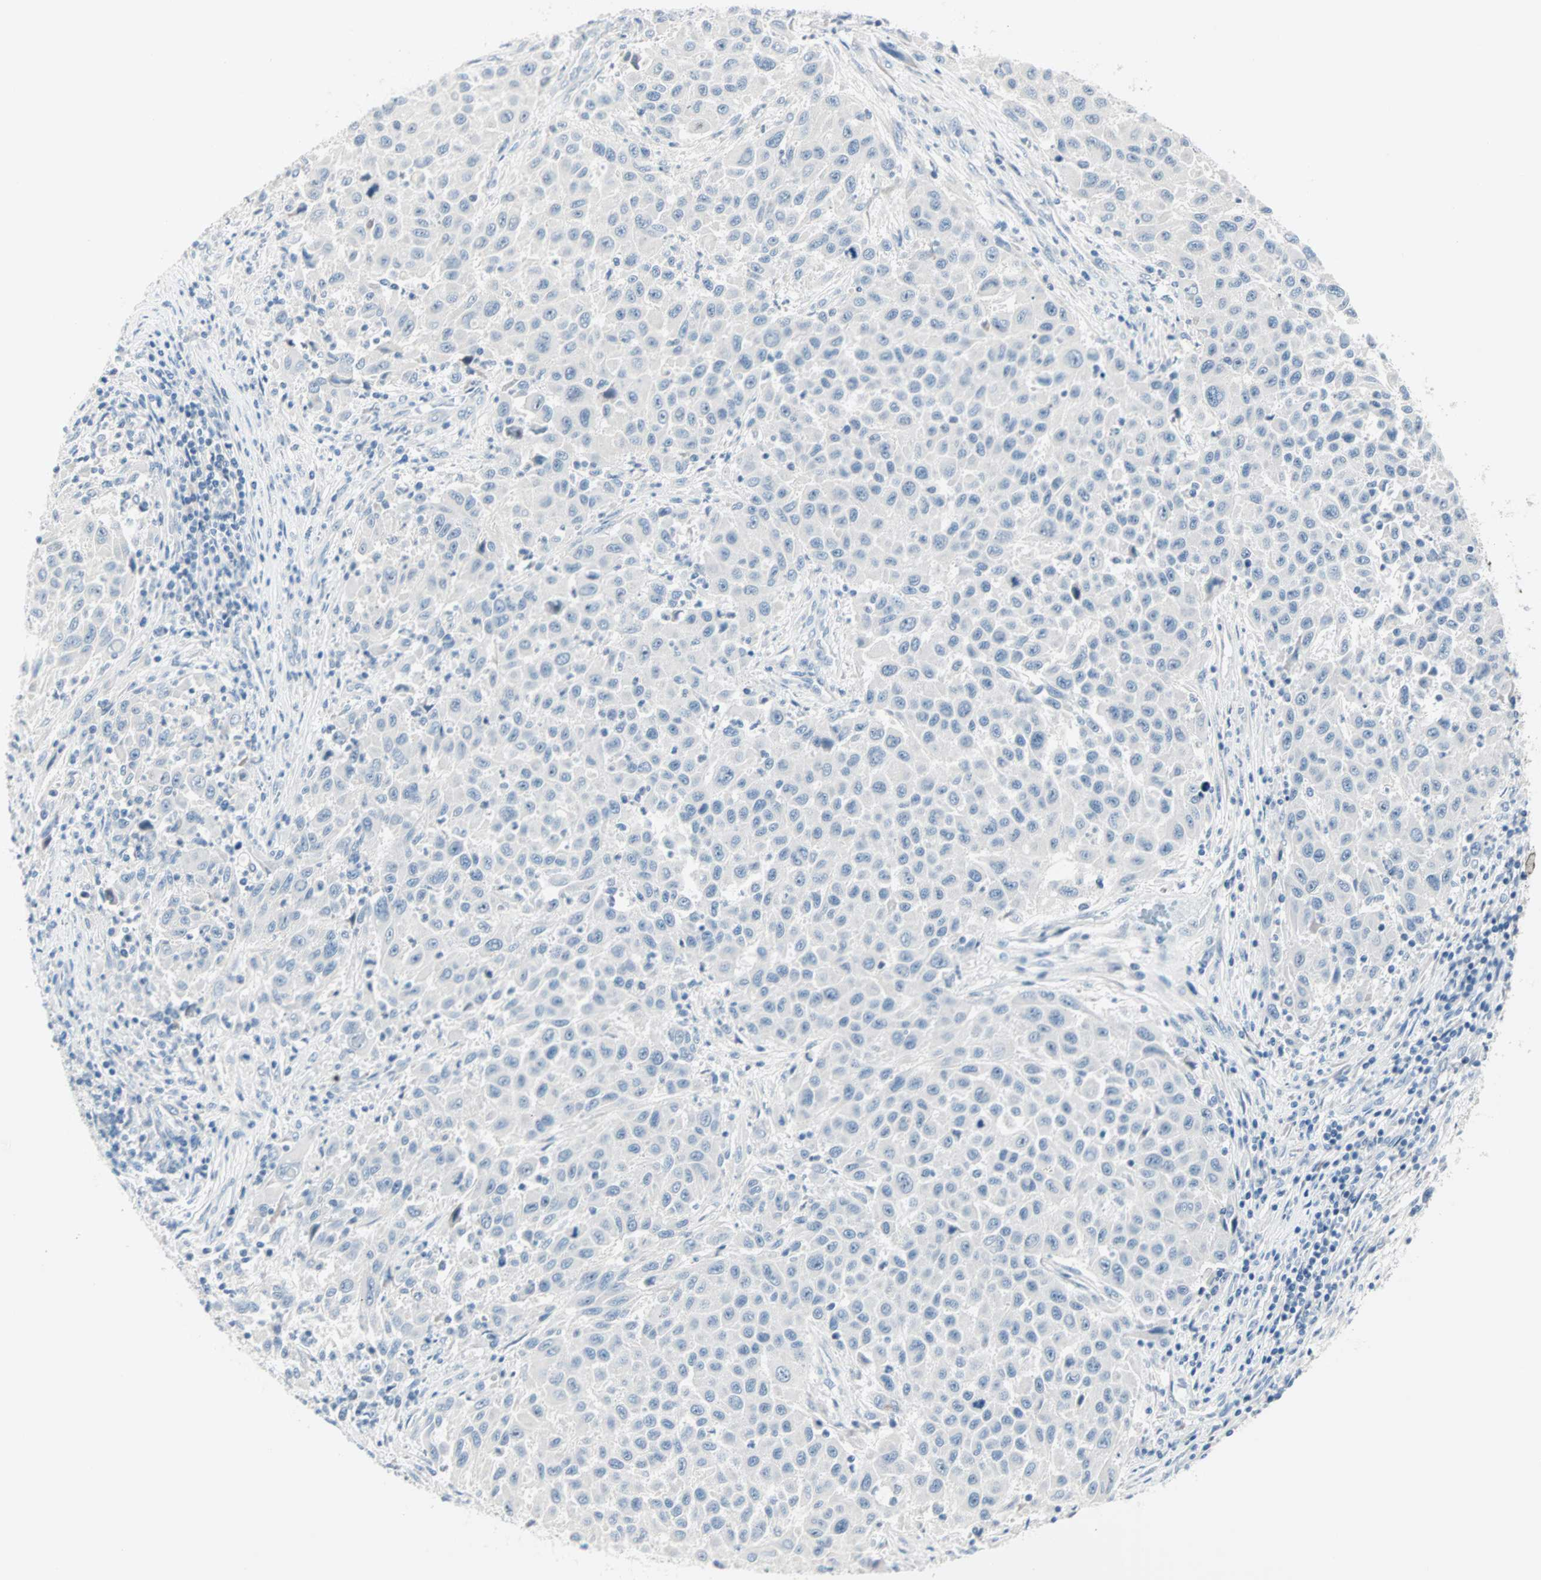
{"staining": {"intensity": "negative", "quantity": "none", "location": "none"}, "tissue": "melanoma", "cell_type": "Tumor cells", "image_type": "cancer", "snomed": [{"axis": "morphology", "description": "Malignant melanoma, Metastatic site"}, {"axis": "topography", "description": "Lymph node"}], "caption": "This is a image of immunohistochemistry (IHC) staining of melanoma, which shows no positivity in tumor cells.", "gene": "NEFH", "patient": {"sex": "male", "age": 61}}